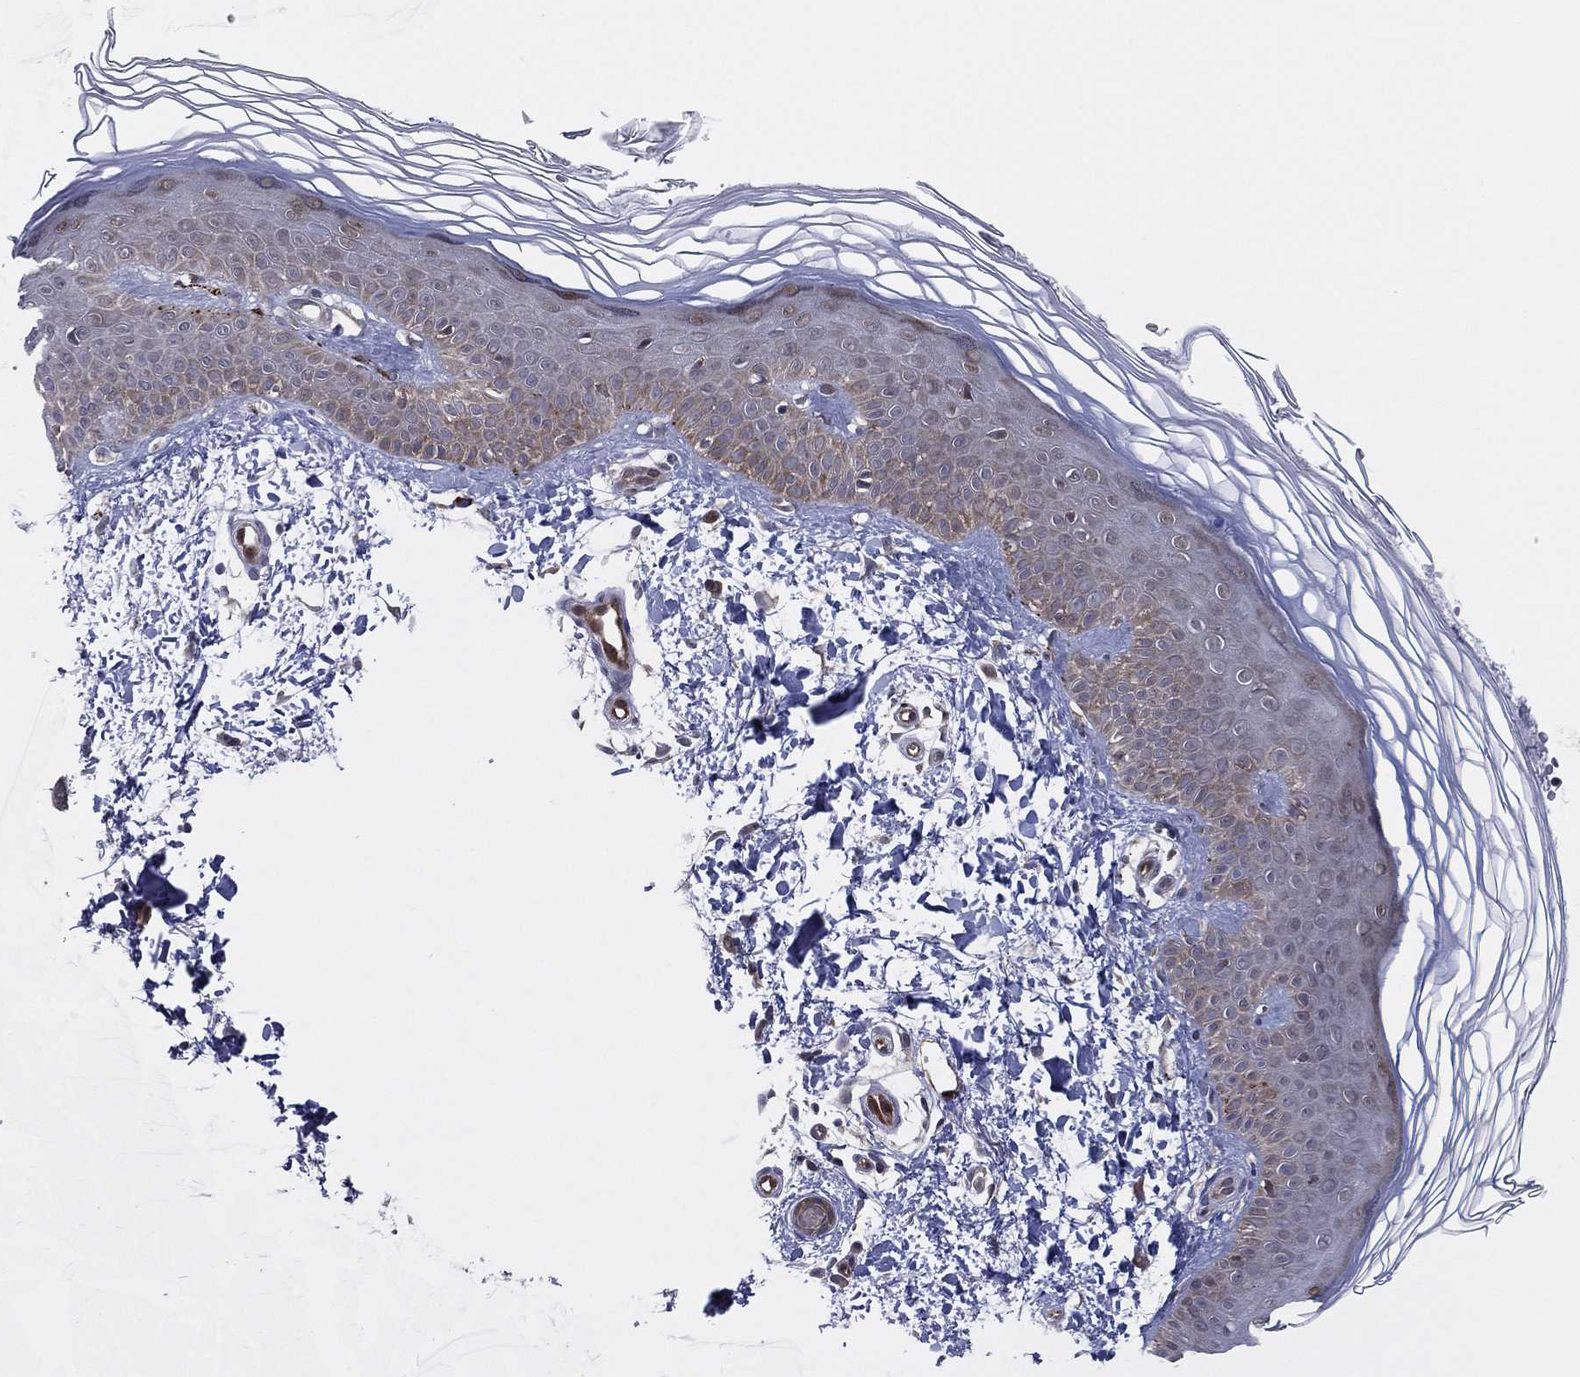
{"staining": {"intensity": "negative", "quantity": "none", "location": "none"}, "tissue": "skin", "cell_type": "Fibroblasts", "image_type": "normal", "snomed": [{"axis": "morphology", "description": "Normal tissue, NOS"}, {"axis": "topography", "description": "Skin"}], "caption": "Immunohistochemistry (IHC) photomicrograph of unremarkable human skin stained for a protein (brown), which demonstrates no positivity in fibroblasts.", "gene": "SNCG", "patient": {"sex": "female", "age": 62}}